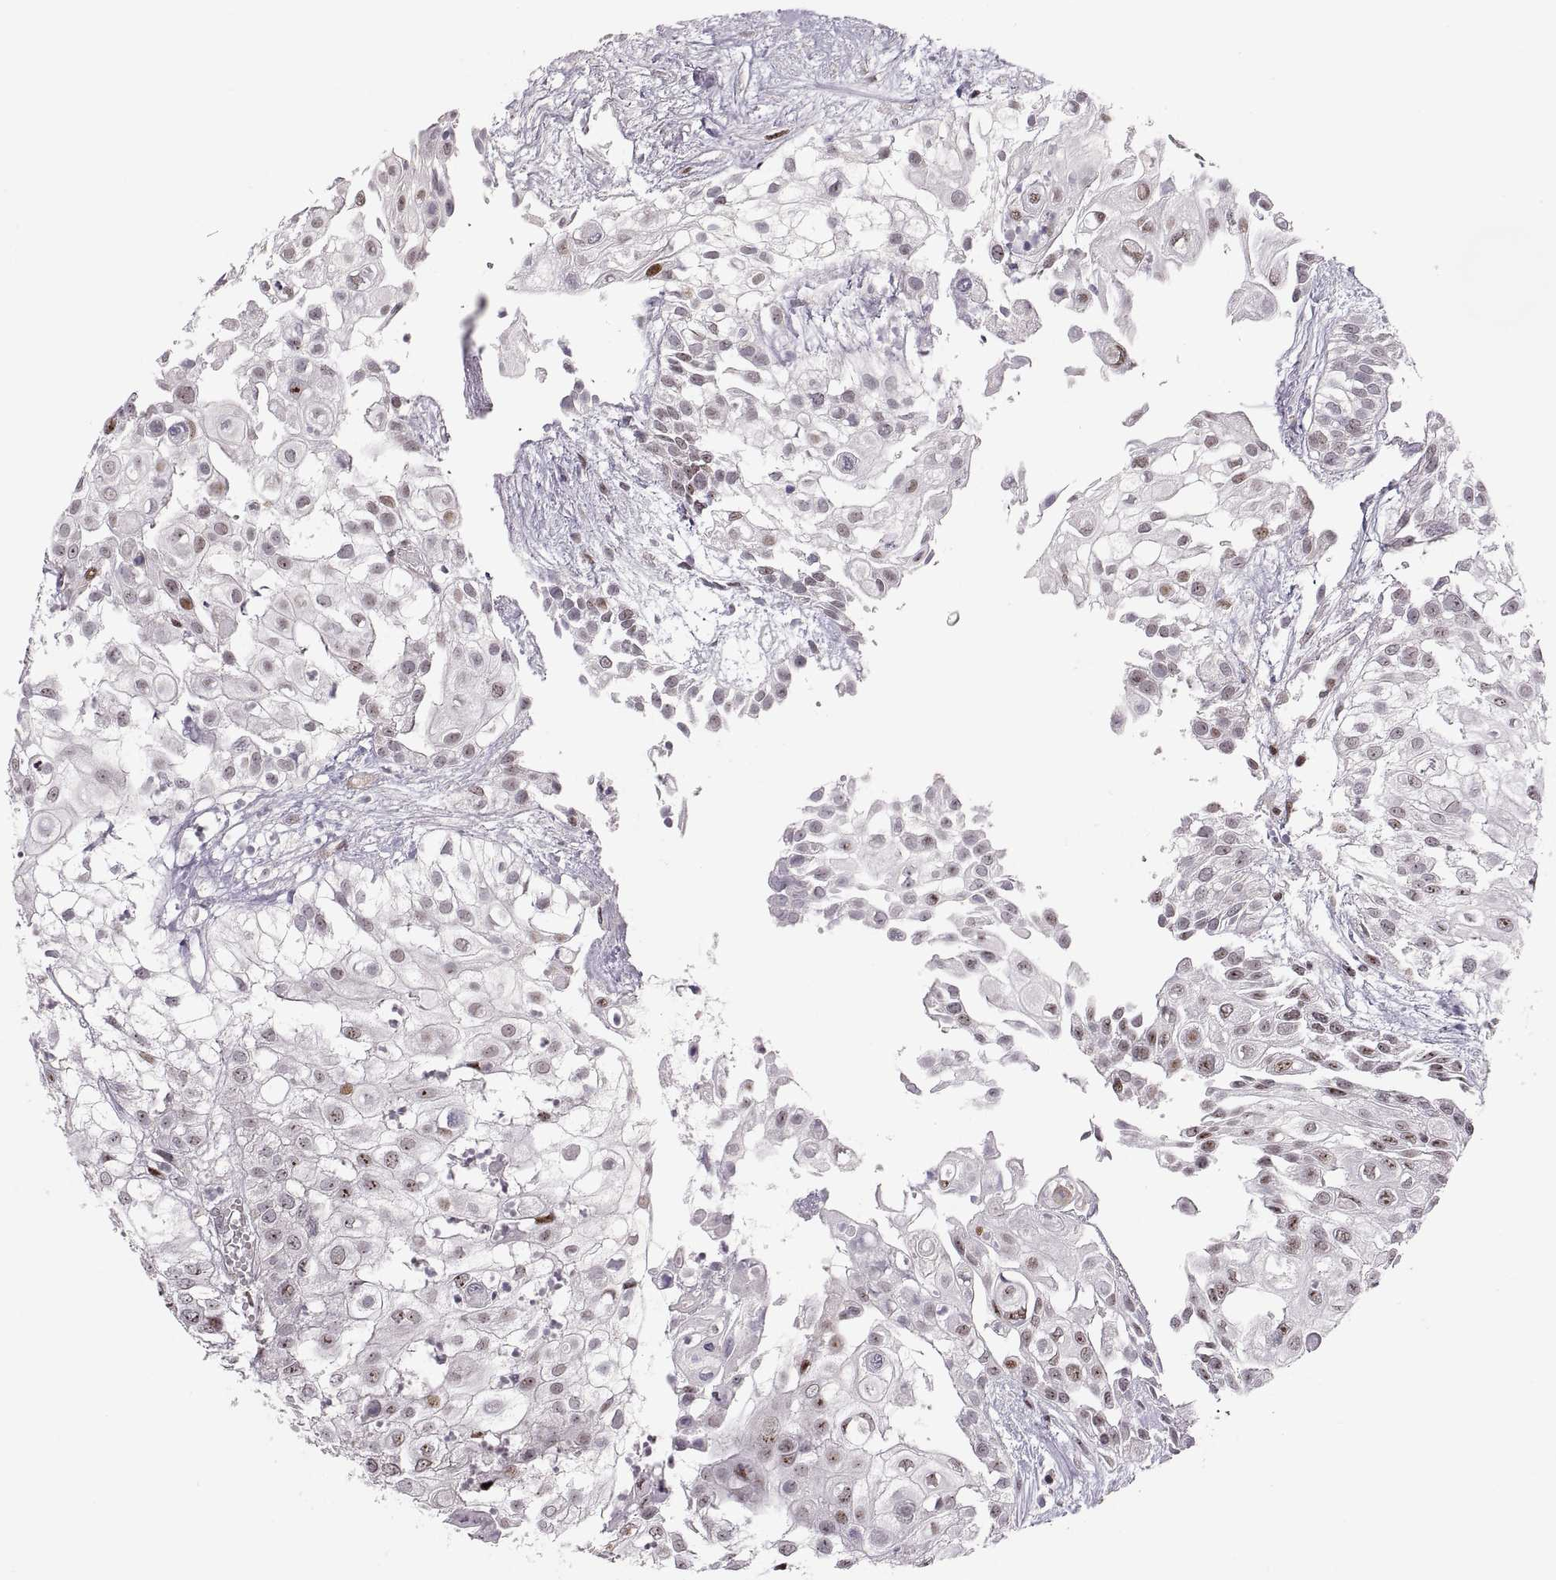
{"staining": {"intensity": "moderate", "quantity": ">75%", "location": "nuclear"}, "tissue": "urothelial cancer", "cell_type": "Tumor cells", "image_type": "cancer", "snomed": [{"axis": "morphology", "description": "Urothelial carcinoma, High grade"}, {"axis": "topography", "description": "Urinary bladder"}], "caption": "Human urothelial cancer stained with a protein marker shows moderate staining in tumor cells.", "gene": "SNAI1", "patient": {"sex": "female", "age": 79}}